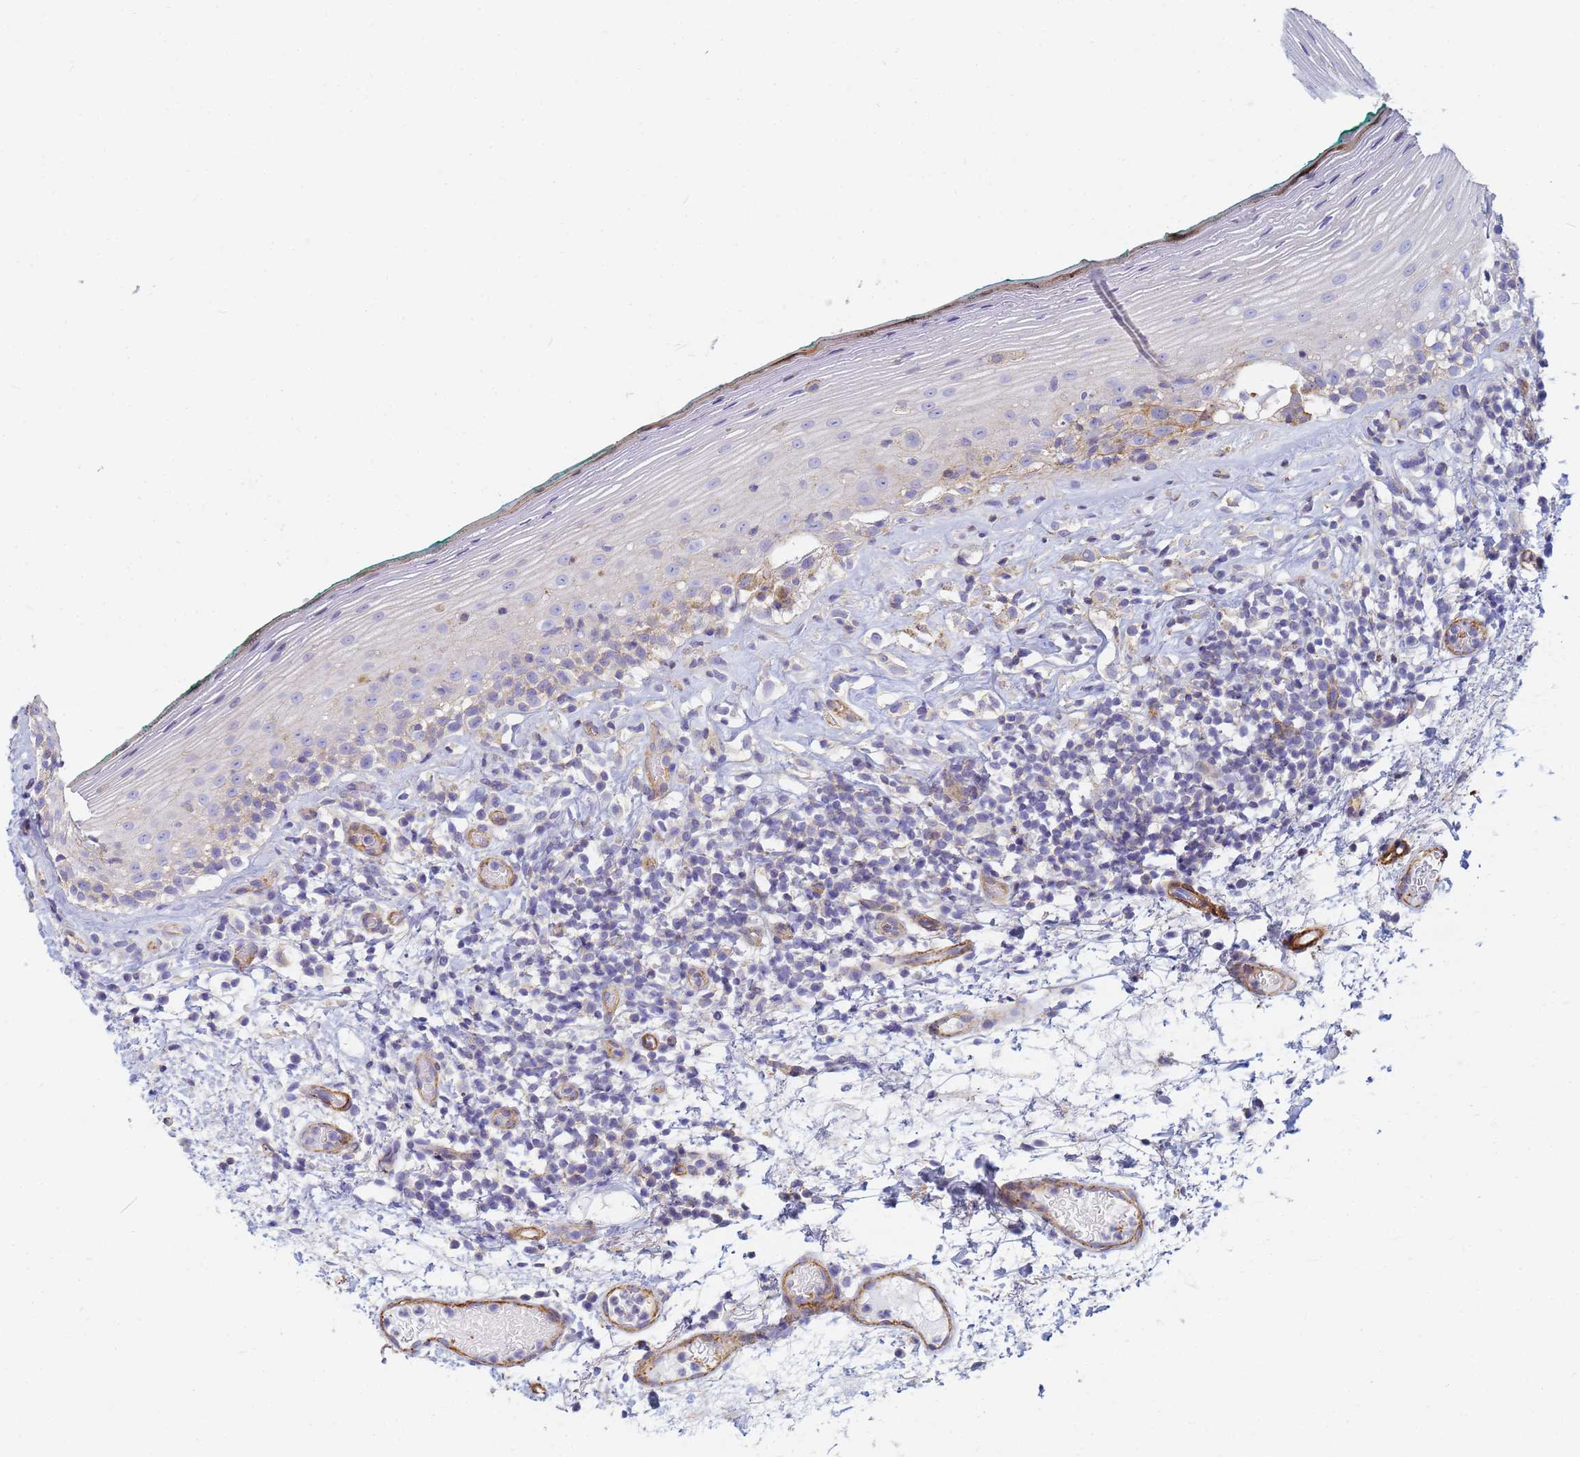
{"staining": {"intensity": "moderate", "quantity": "<25%", "location": "cytoplasmic/membranous"}, "tissue": "oral mucosa", "cell_type": "Squamous epithelial cells", "image_type": "normal", "snomed": [{"axis": "morphology", "description": "Normal tissue, NOS"}, {"axis": "topography", "description": "Oral tissue"}], "caption": "Immunohistochemical staining of unremarkable oral mucosa displays low levels of moderate cytoplasmic/membranous expression in approximately <25% of squamous epithelial cells.", "gene": "TPM1", "patient": {"sex": "female", "age": 83}}